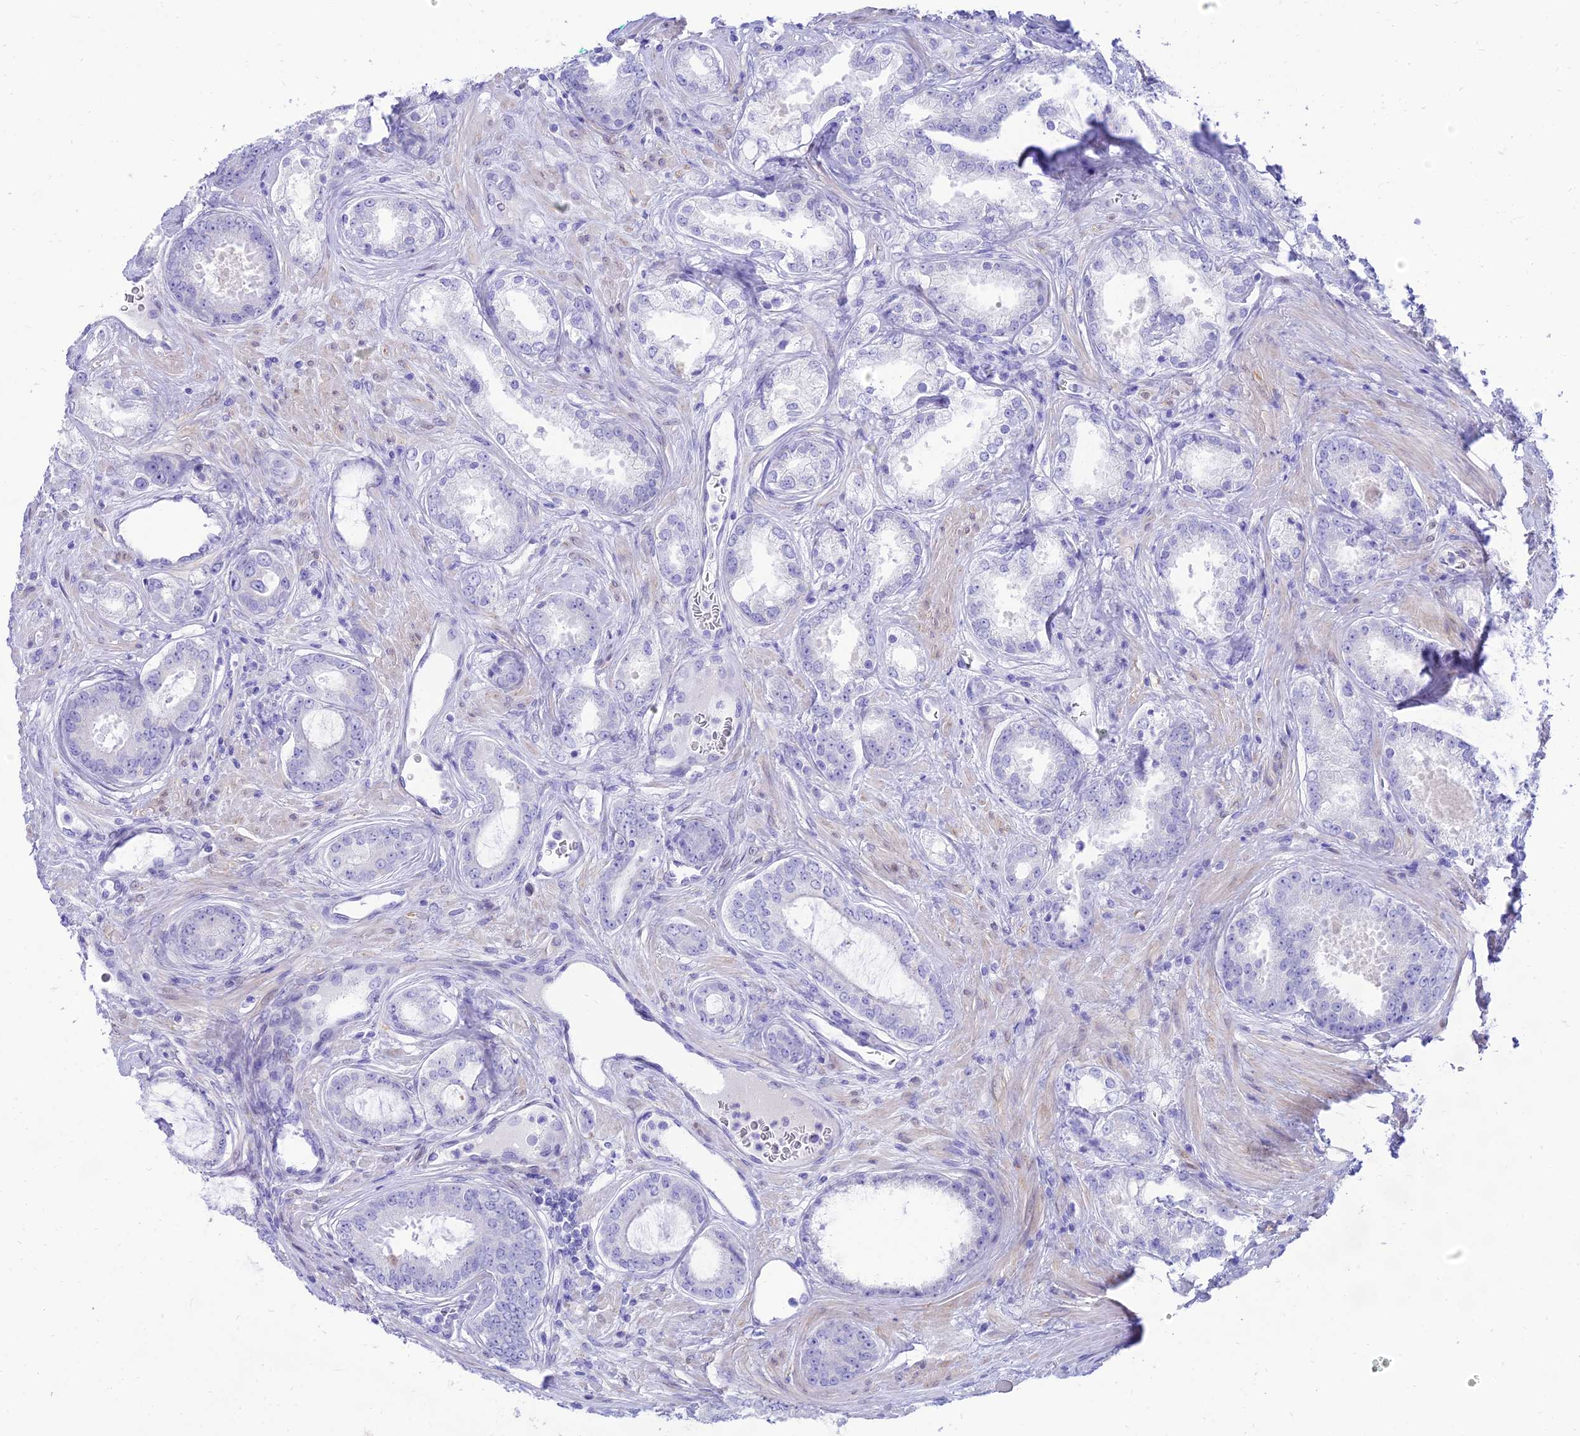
{"staining": {"intensity": "negative", "quantity": "none", "location": "none"}, "tissue": "prostate cancer", "cell_type": "Tumor cells", "image_type": "cancer", "snomed": [{"axis": "morphology", "description": "Adenocarcinoma, Low grade"}, {"axis": "topography", "description": "Prostate"}], "caption": "Prostate cancer was stained to show a protein in brown. There is no significant expression in tumor cells.", "gene": "TAC3", "patient": {"sex": "male", "age": 68}}